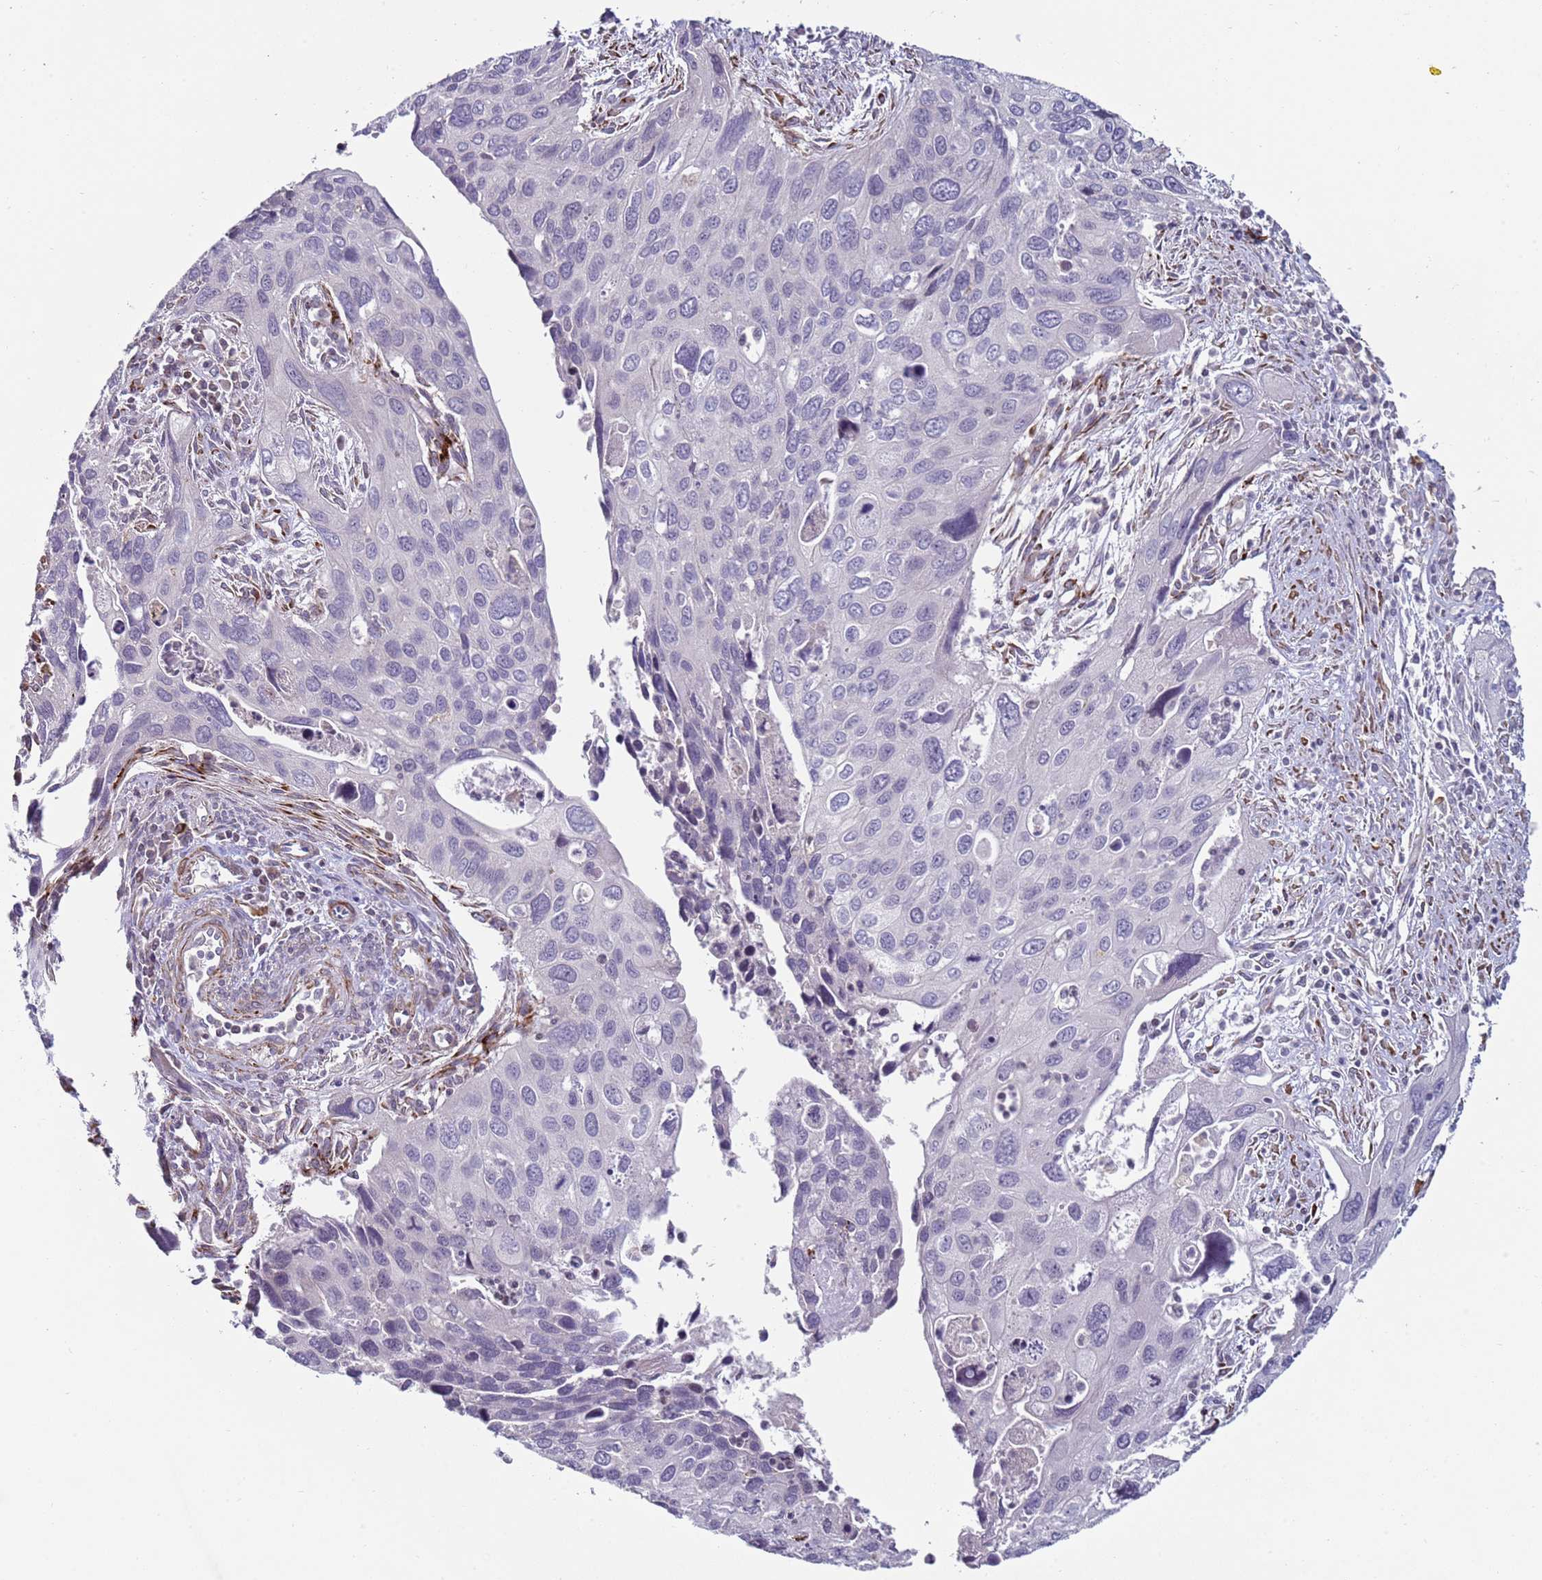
{"staining": {"intensity": "negative", "quantity": "none", "location": "none"}, "tissue": "cervical cancer", "cell_type": "Tumor cells", "image_type": "cancer", "snomed": [{"axis": "morphology", "description": "Squamous cell carcinoma, NOS"}, {"axis": "topography", "description": "Cervix"}], "caption": "DAB immunohistochemical staining of human squamous cell carcinoma (cervical) shows no significant expression in tumor cells. The staining was performed using DAB to visualize the protein expression in brown, while the nuclei were stained in blue with hematoxylin (Magnification: 20x).", "gene": "SNAPC4", "patient": {"sex": "female", "age": 55}}